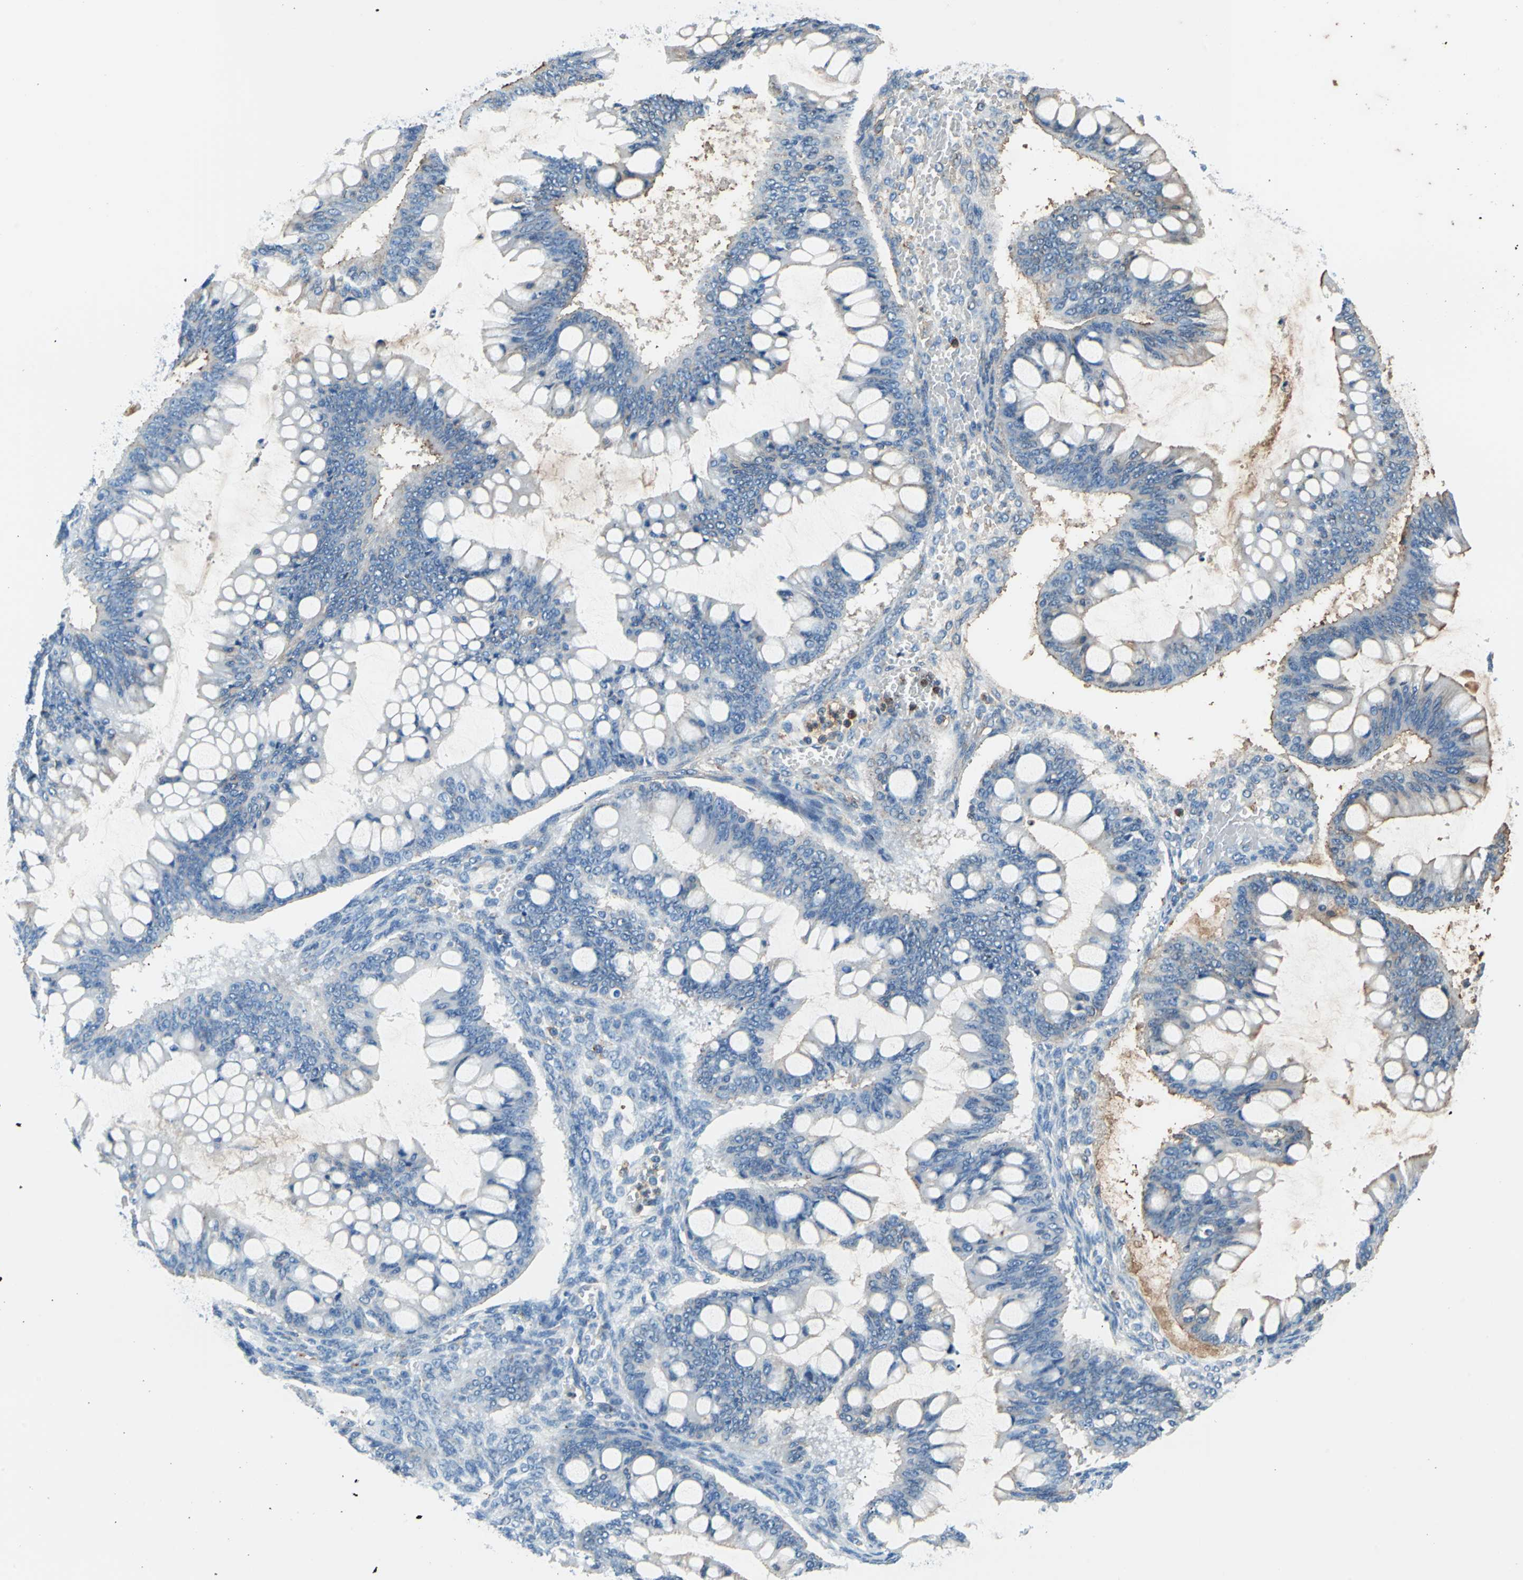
{"staining": {"intensity": "negative", "quantity": "none", "location": "none"}, "tissue": "ovarian cancer", "cell_type": "Tumor cells", "image_type": "cancer", "snomed": [{"axis": "morphology", "description": "Cystadenocarcinoma, mucinous, NOS"}, {"axis": "topography", "description": "Ovary"}], "caption": "An image of mucinous cystadenocarcinoma (ovarian) stained for a protein exhibits no brown staining in tumor cells.", "gene": "ALB", "patient": {"sex": "female", "age": 73}}